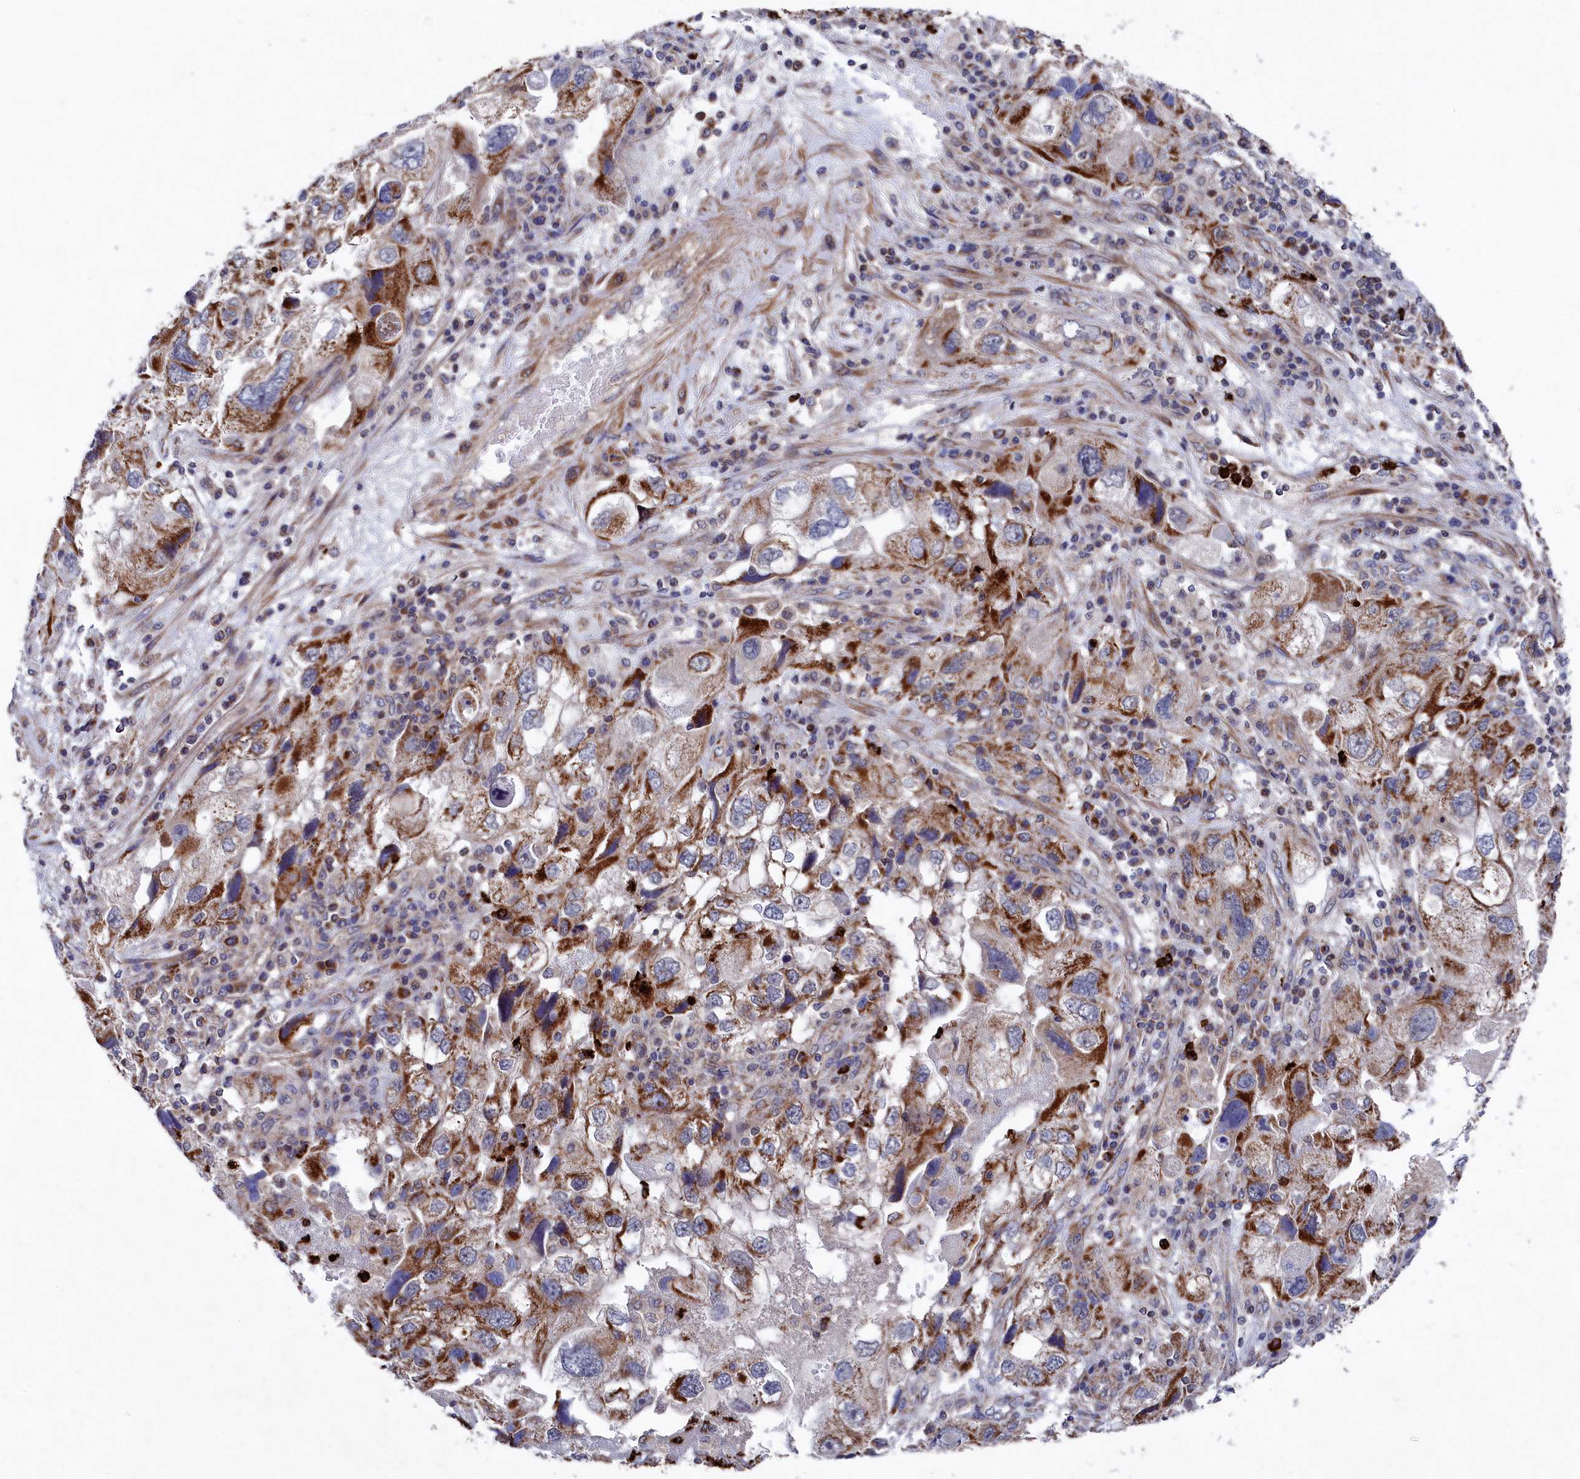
{"staining": {"intensity": "strong", "quantity": "25%-75%", "location": "cytoplasmic/membranous"}, "tissue": "endometrial cancer", "cell_type": "Tumor cells", "image_type": "cancer", "snomed": [{"axis": "morphology", "description": "Adenocarcinoma, NOS"}, {"axis": "topography", "description": "Endometrium"}], "caption": "This image shows adenocarcinoma (endometrial) stained with immunohistochemistry to label a protein in brown. The cytoplasmic/membranous of tumor cells show strong positivity for the protein. Nuclei are counter-stained blue.", "gene": "CHCHD1", "patient": {"sex": "female", "age": 49}}